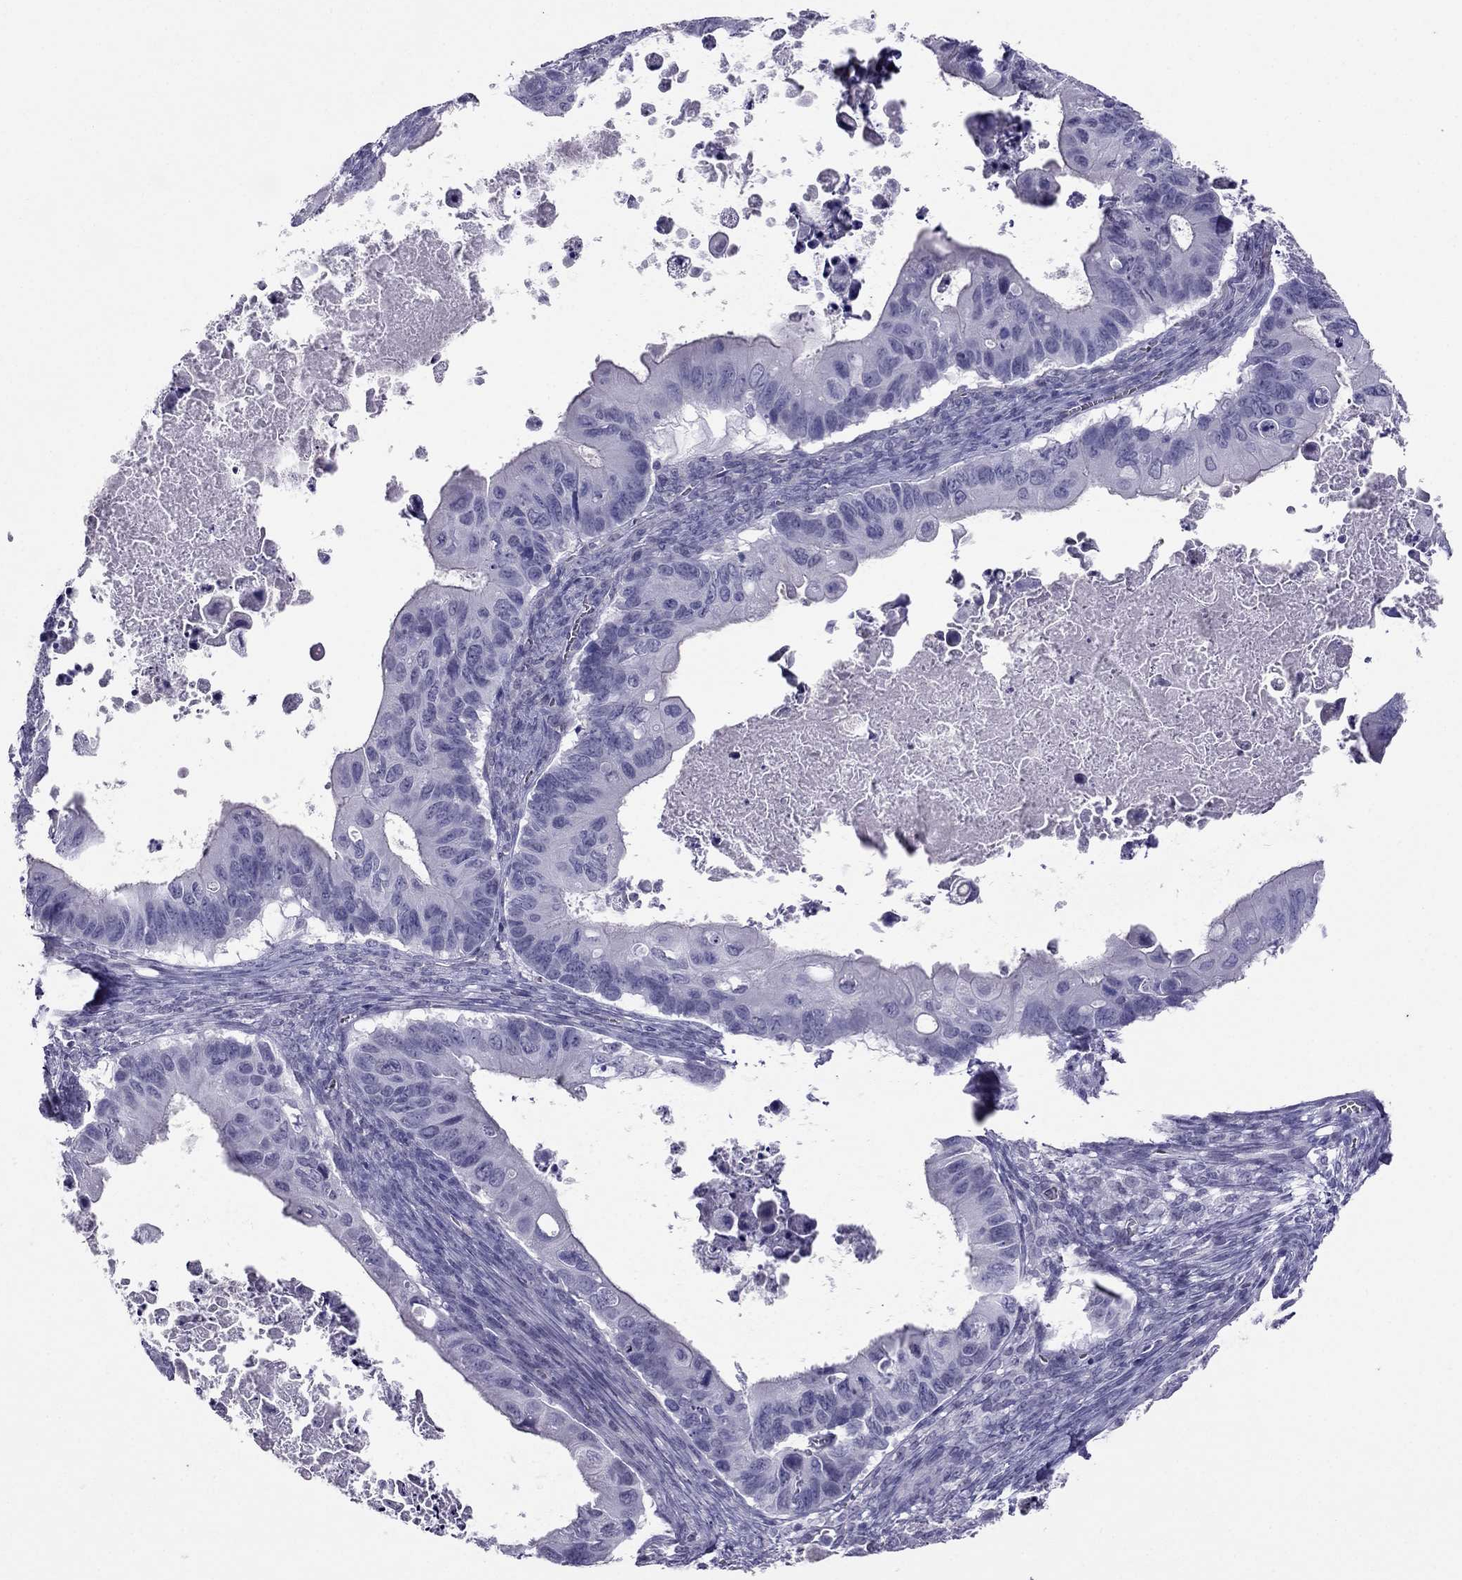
{"staining": {"intensity": "negative", "quantity": "none", "location": "none"}, "tissue": "ovarian cancer", "cell_type": "Tumor cells", "image_type": "cancer", "snomed": [{"axis": "morphology", "description": "Cystadenocarcinoma, mucinous, NOS"}, {"axis": "topography", "description": "Ovary"}], "caption": "Ovarian cancer was stained to show a protein in brown. There is no significant expression in tumor cells.", "gene": "CROCC2", "patient": {"sex": "female", "age": 64}}